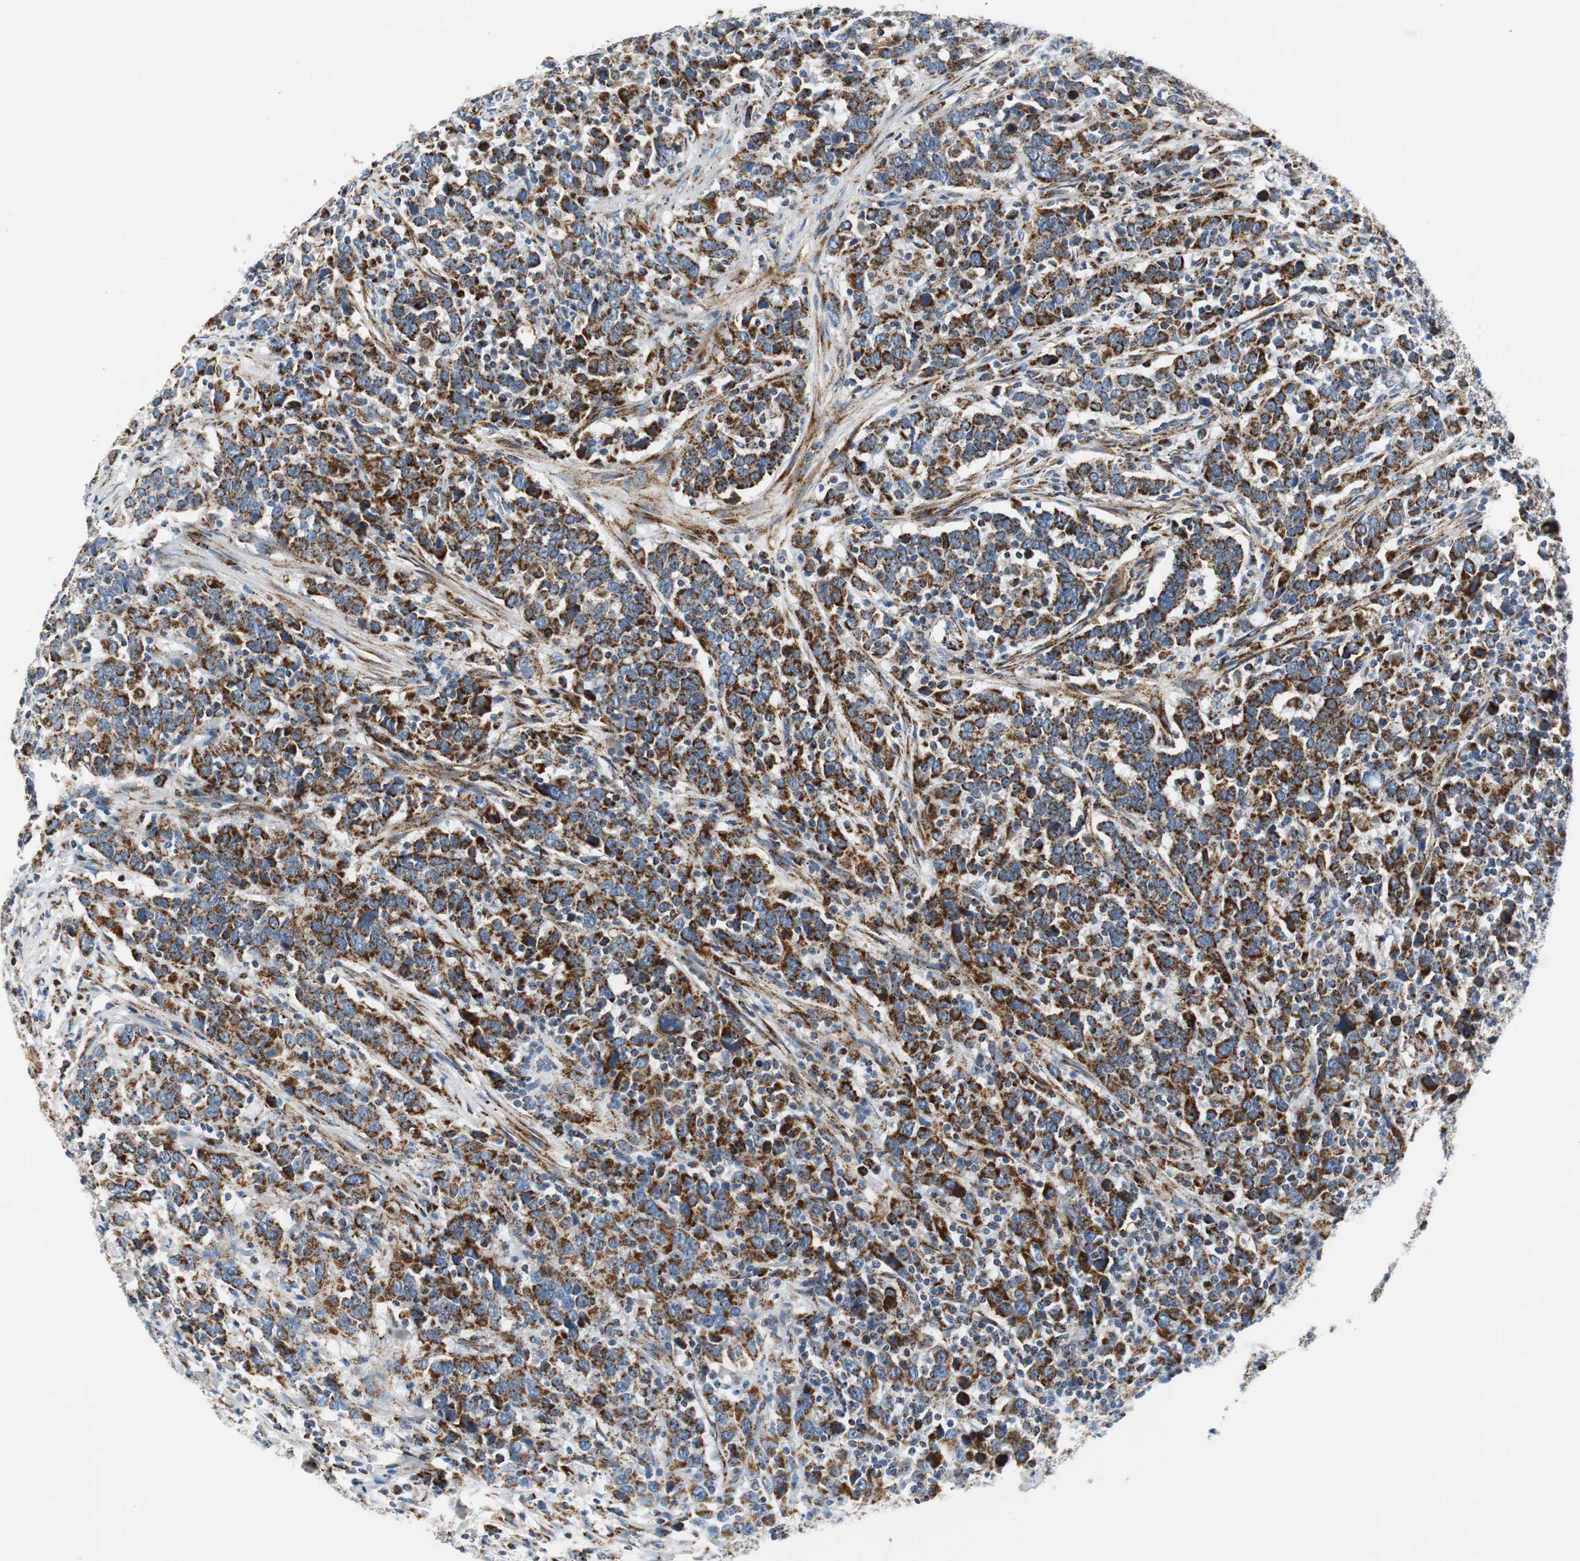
{"staining": {"intensity": "strong", "quantity": ">75%", "location": "cytoplasmic/membranous"}, "tissue": "urothelial cancer", "cell_type": "Tumor cells", "image_type": "cancer", "snomed": [{"axis": "morphology", "description": "Urothelial carcinoma, High grade"}, {"axis": "topography", "description": "Urinary bladder"}], "caption": "Human high-grade urothelial carcinoma stained with a brown dye shows strong cytoplasmic/membranous positive staining in approximately >75% of tumor cells.", "gene": "C1QTNF7", "patient": {"sex": "male", "age": 61}}